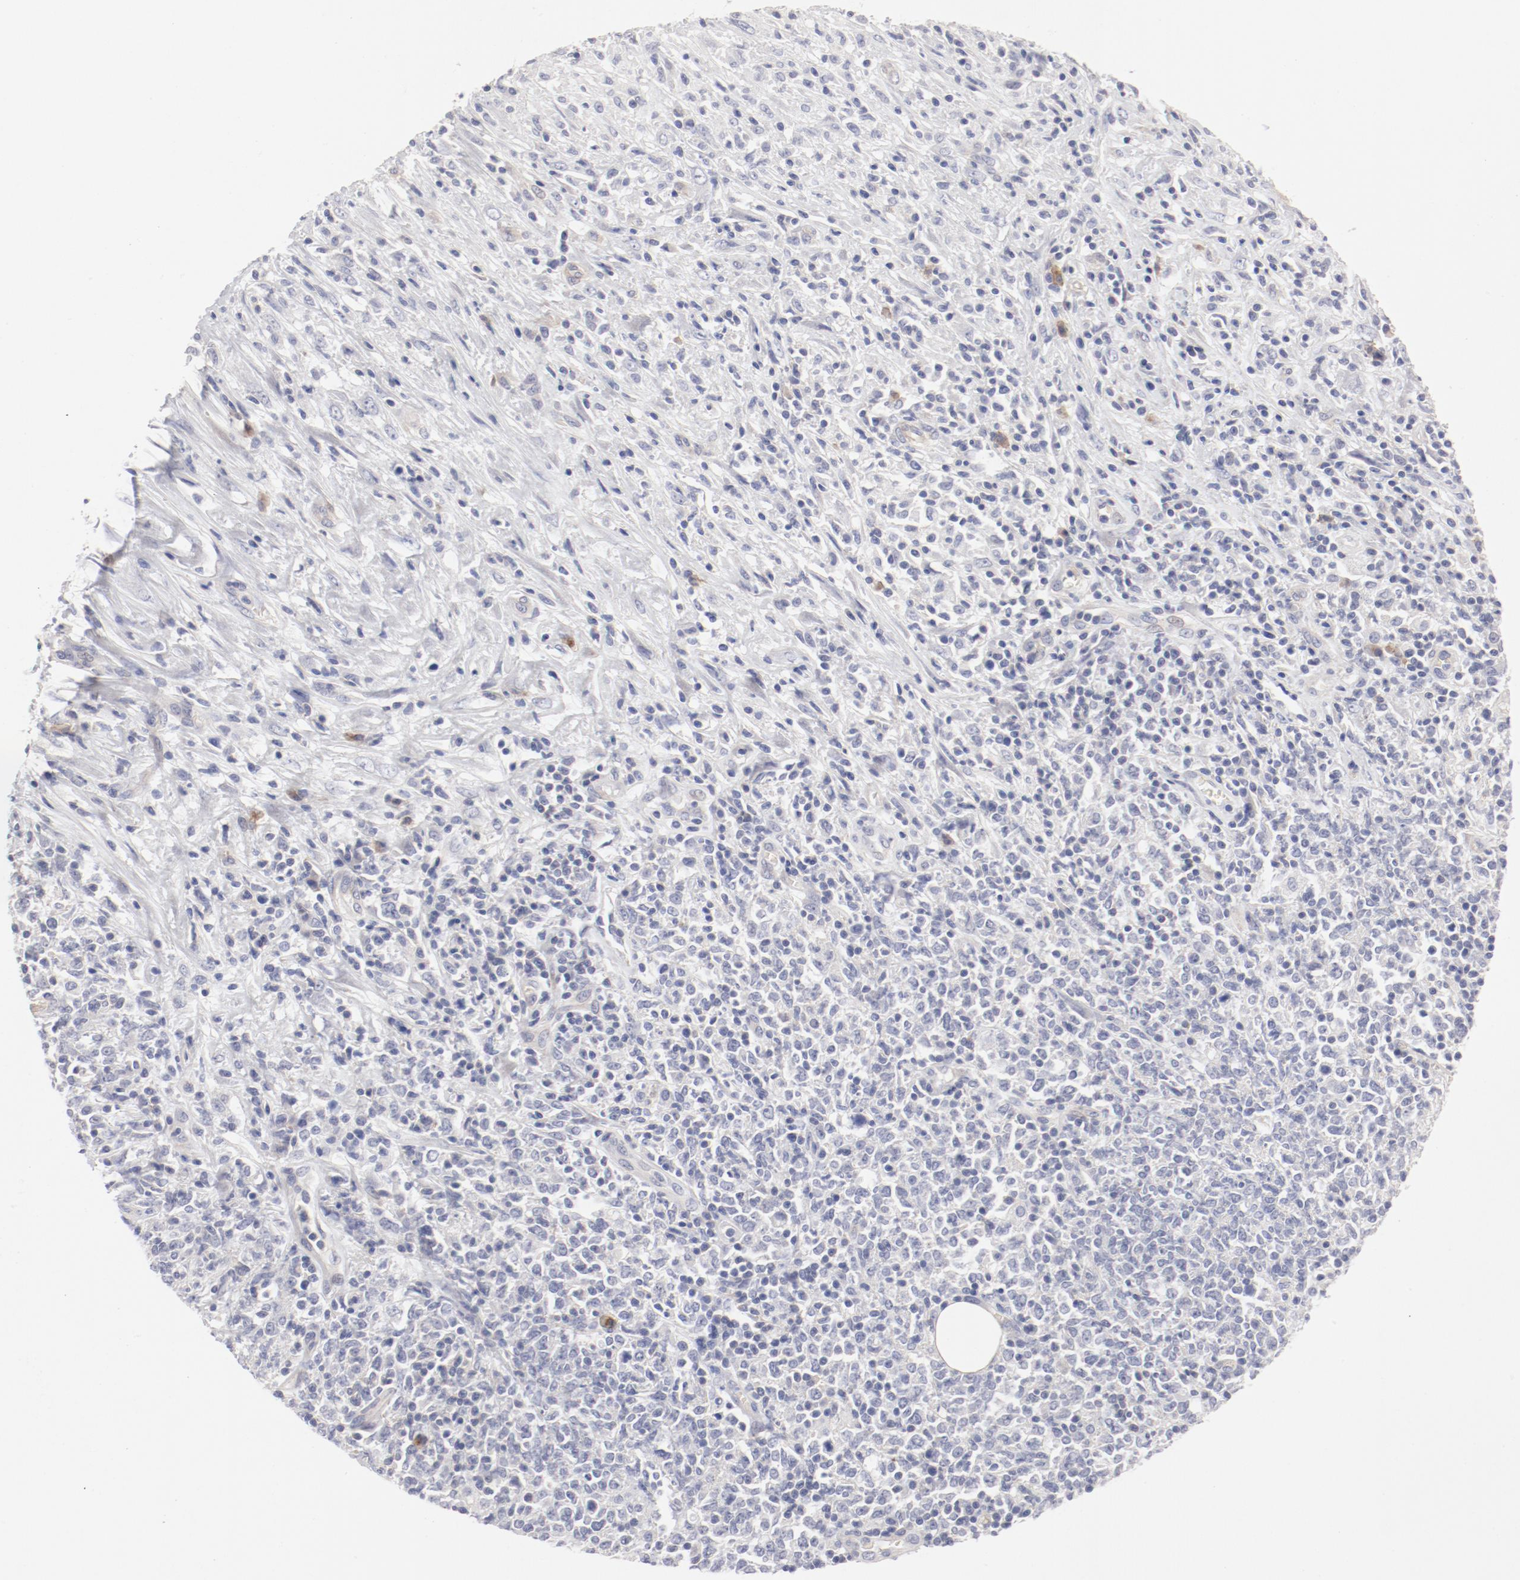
{"staining": {"intensity": "weak", "quantity": "<25%", "location": "cytoplasmic/membranous"}, "tissue": "lymphoma", "cell_type": "Tumor cells", "image_type": "cancer", "snomed": [{"axis": "morphology", "description": "Malignant lymphoma, non-Hodgkin's type, High grade"}, {"axis": "topography", "description": "Lymph node"}], "caption": "Immunohistochemistry (IHC) image of neoplastic tissue: human lymphoma stained with DAB (3,3'-diaminobenzidine) demonstrates no significant protein staining in tumor cells.", "gene": "LAX1", "patient": {"sex": "female", "age": 84}}